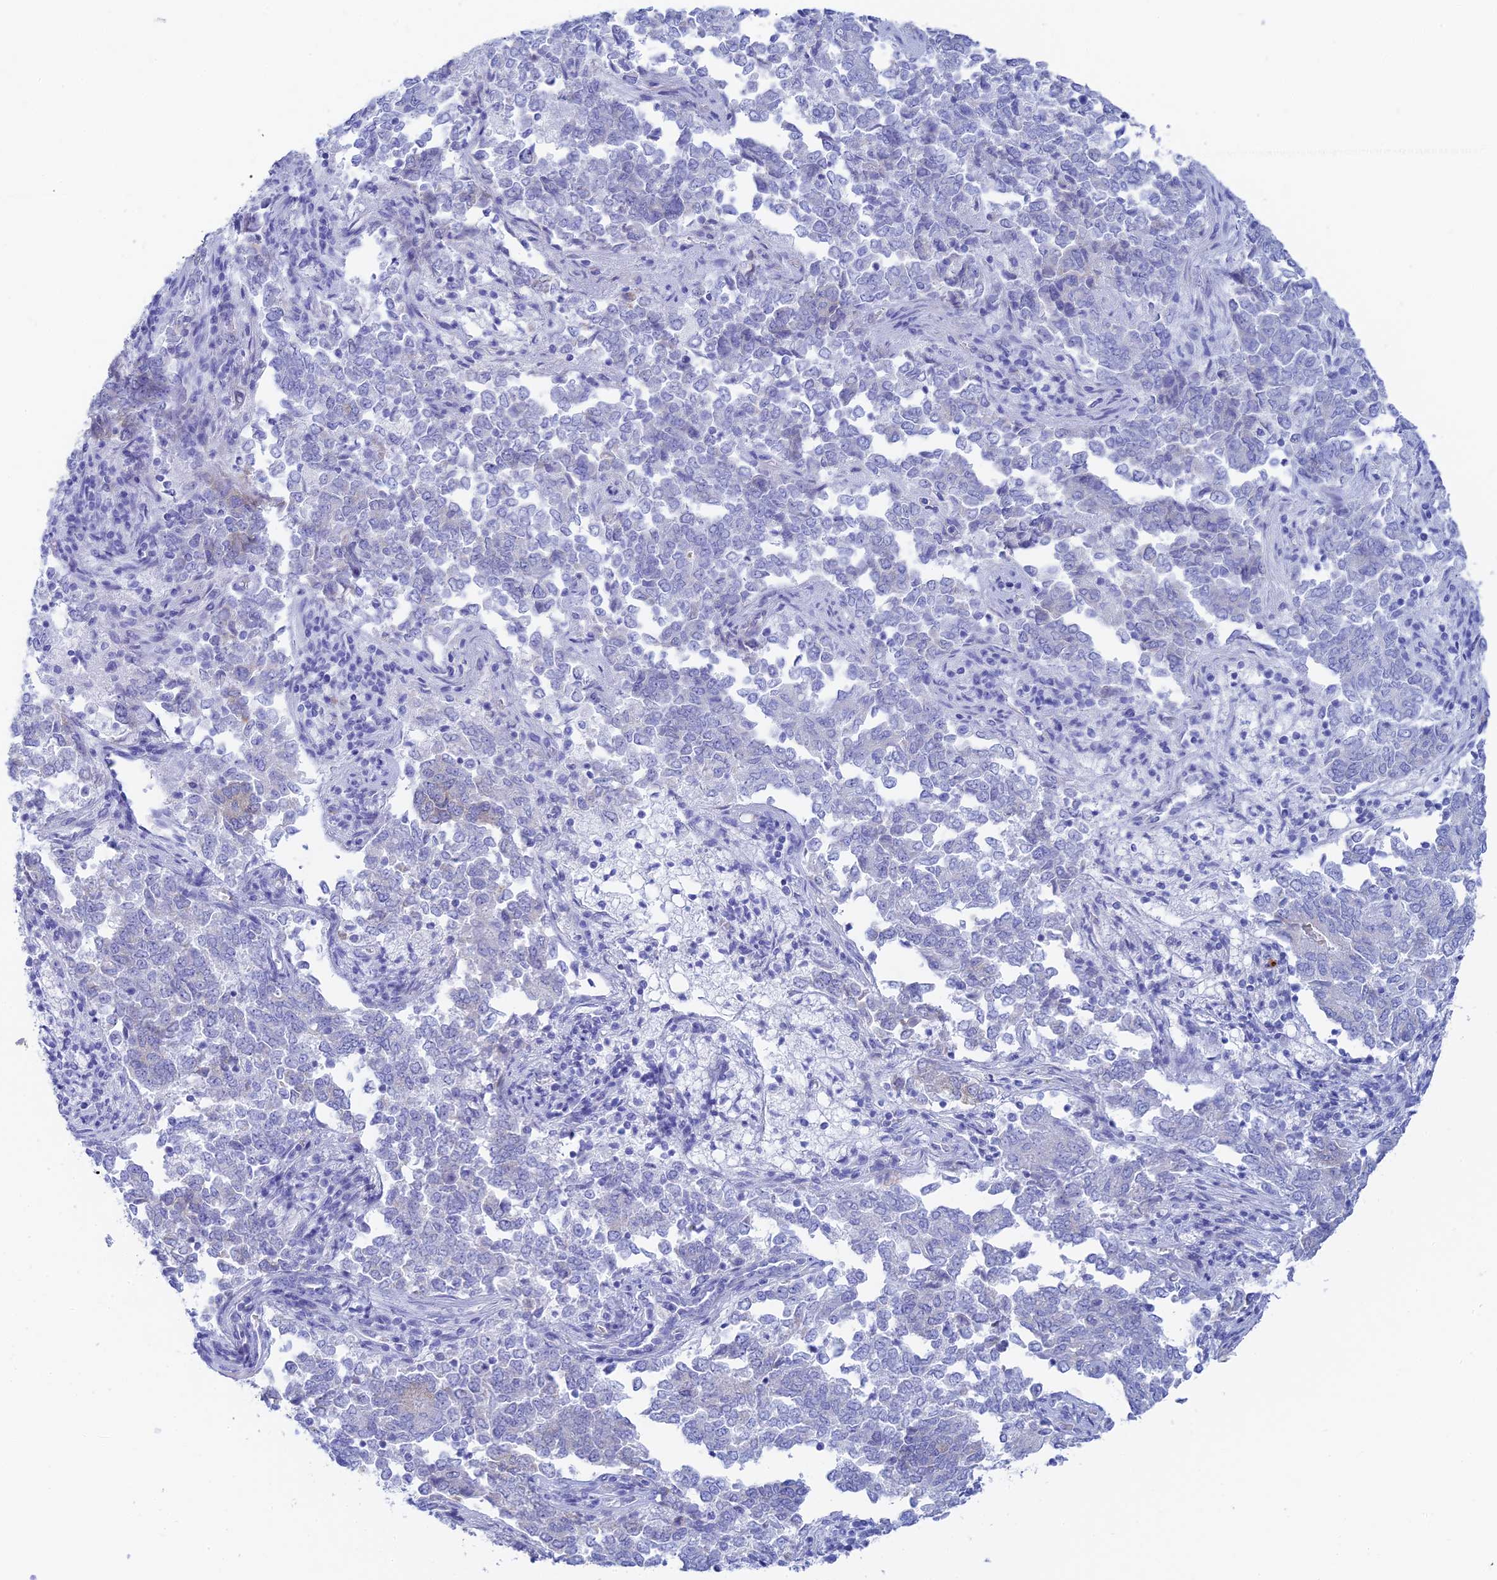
{"staining": {"intensity": "negative", "quantity": "none", "location": "none"}, "tissue": "endometrial cancer", "cell_type": "Tumor cells", "image_type": "cancer", "snomed": [{"axis": "morphology", "description": "Adenocarcinoma, NOS"}, {"axis": "topography", "description": "Endometrium"}], "caption": "Tumor cells are negative for brown protein staining in endometrial cancer. (Stains: DAB (3,3'-diaminobenzidine) immunohistochemistry with hematoxylin counter stain, Microscopy: brightfield microscopy at high magnification).", "gene": "CEP152", "patient": {"sex": "female", "age": 80}}